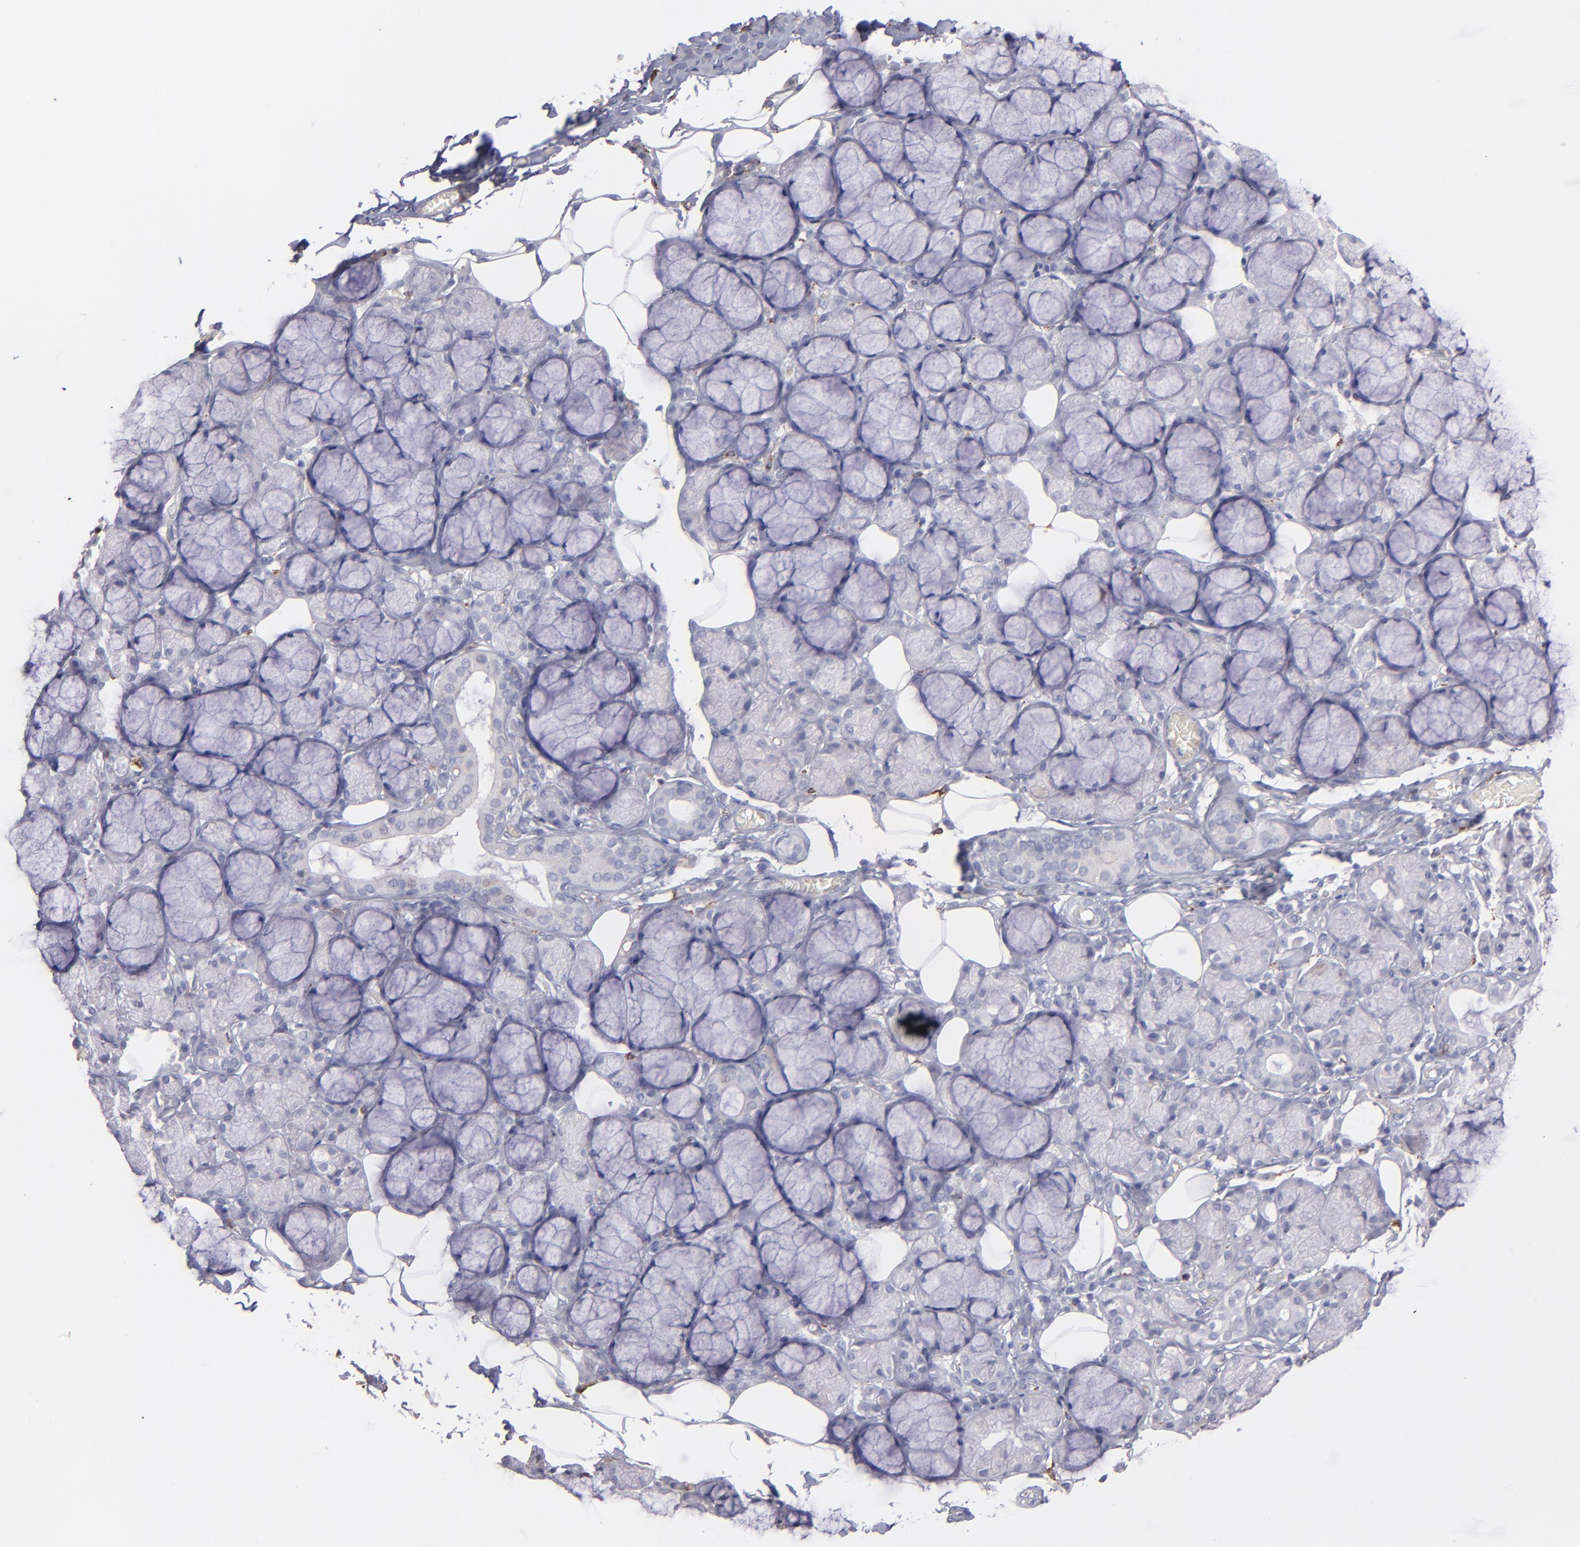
{"staining": {"intensity": "negative", "quantity": "none", "location": "none"}, "tissue": "salivary gland", "cell_type": "Glandular cells", "image_type": "normal", "snomed": [{"axis": "morphology", "description": "Normal tissue, NOS"}, {"axis": "topography", "description": "Skeletal muscle"}, {"axis": "topography", "description": "Oral tissue"}, {"axis": "topography", "description": "Salivary gland"}, {"axis": "topography", "description": "Peripheral nerve tissue"}], "caption": "Immunohistochemical staining of normal salivary gland displays no significant expression in glandular cells.", "gene": "C1QA", "patient": {"sex": "male", "age": 54}}